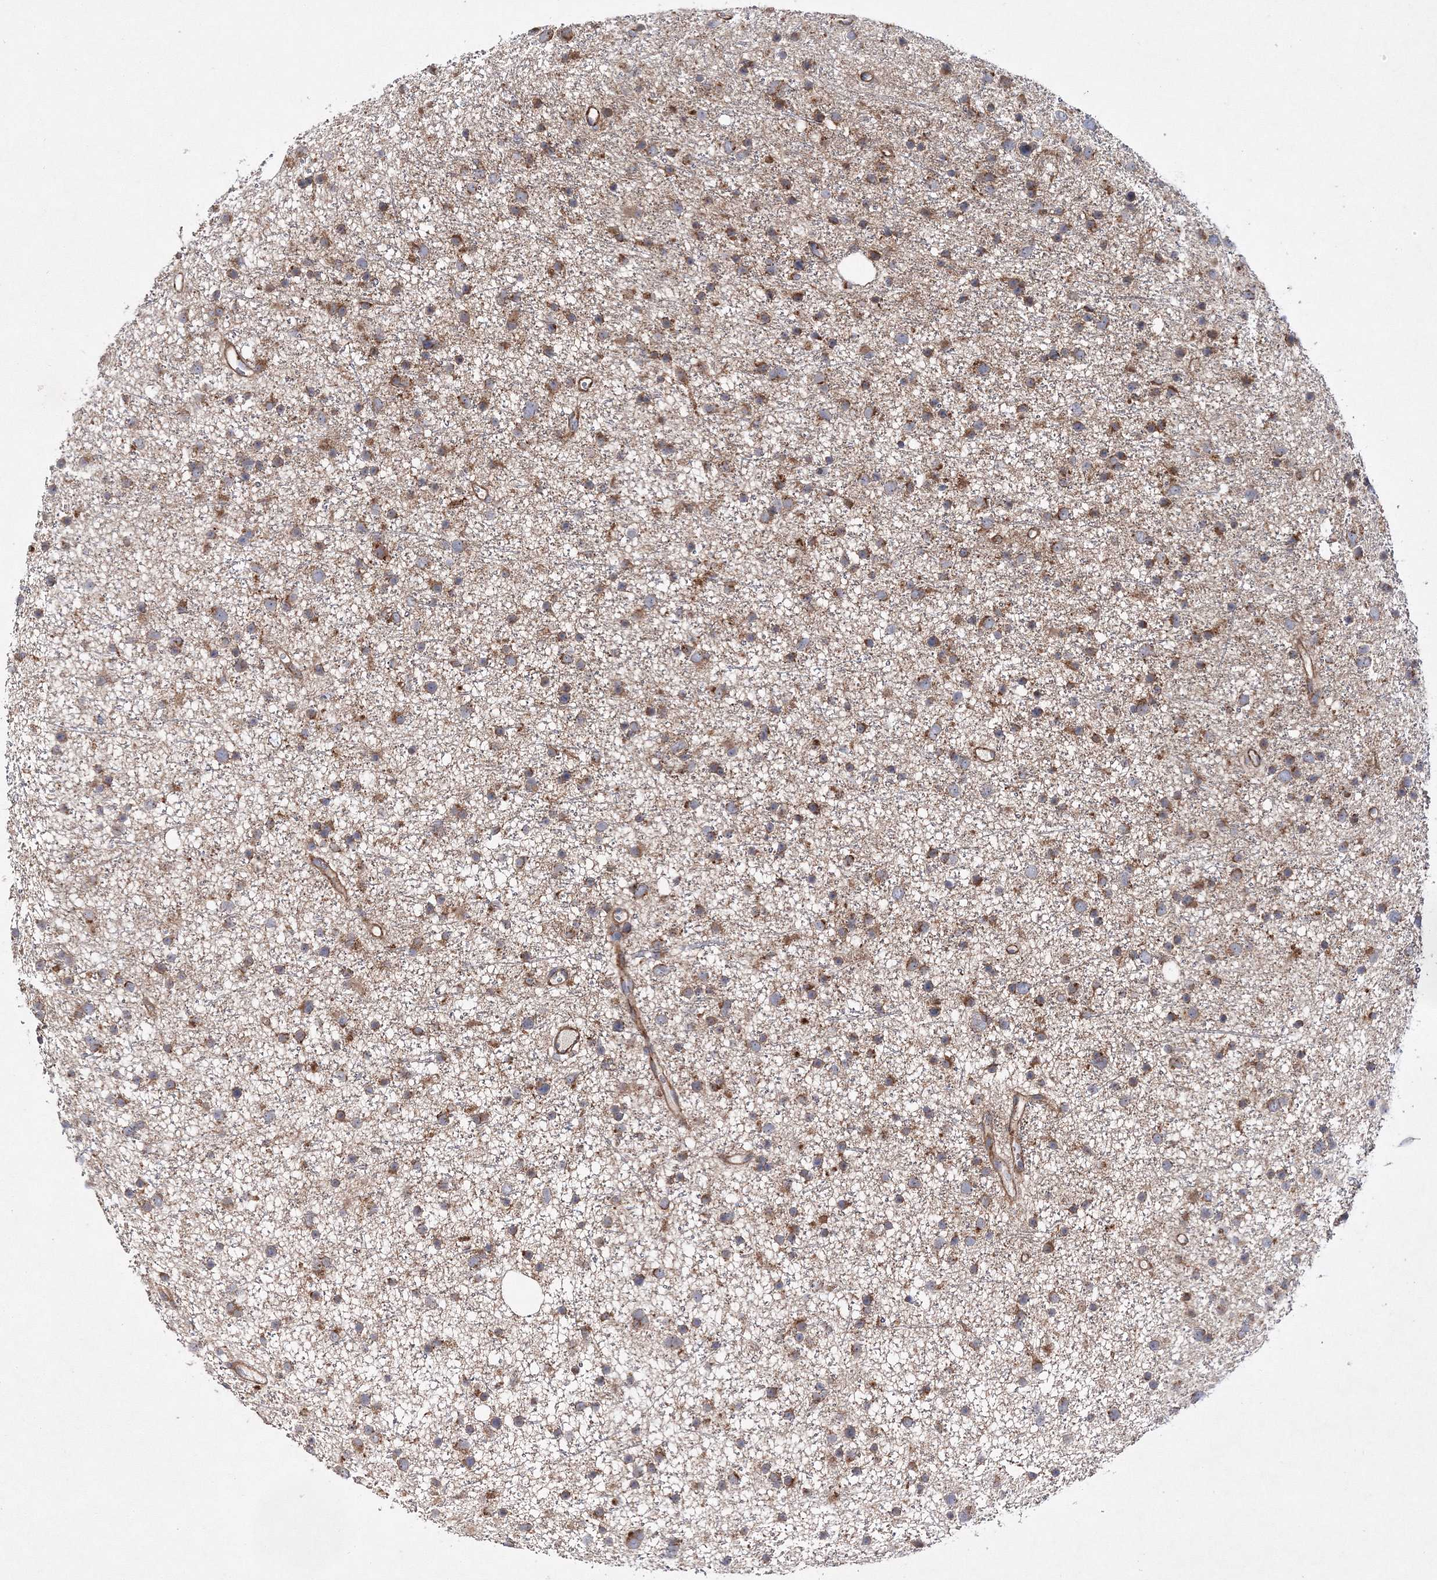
{"staining": {"intensity": "moderate", "quantity": "25%-75%", "location": "cytoplasmic/membranous"}, "tissue": "glioma", "cell_type": "Tumor cells", "image_type": "cancer", "snomed": [{"axis": "morphology", "description": "Glioma, malignant, Low grade"}, {"axis": "topography", "description": "Cerebral cortex"}], "caption": "Protein staining of glioma tissue demonstrates moderate cytoplasmic/membranous expression in approximately 25%-75% of tumor cells. (DAB IHC with brightfield microscopy, high magnification).", "gene": "DNAJC13", "patient": {"sex": "female", "age": 39}}